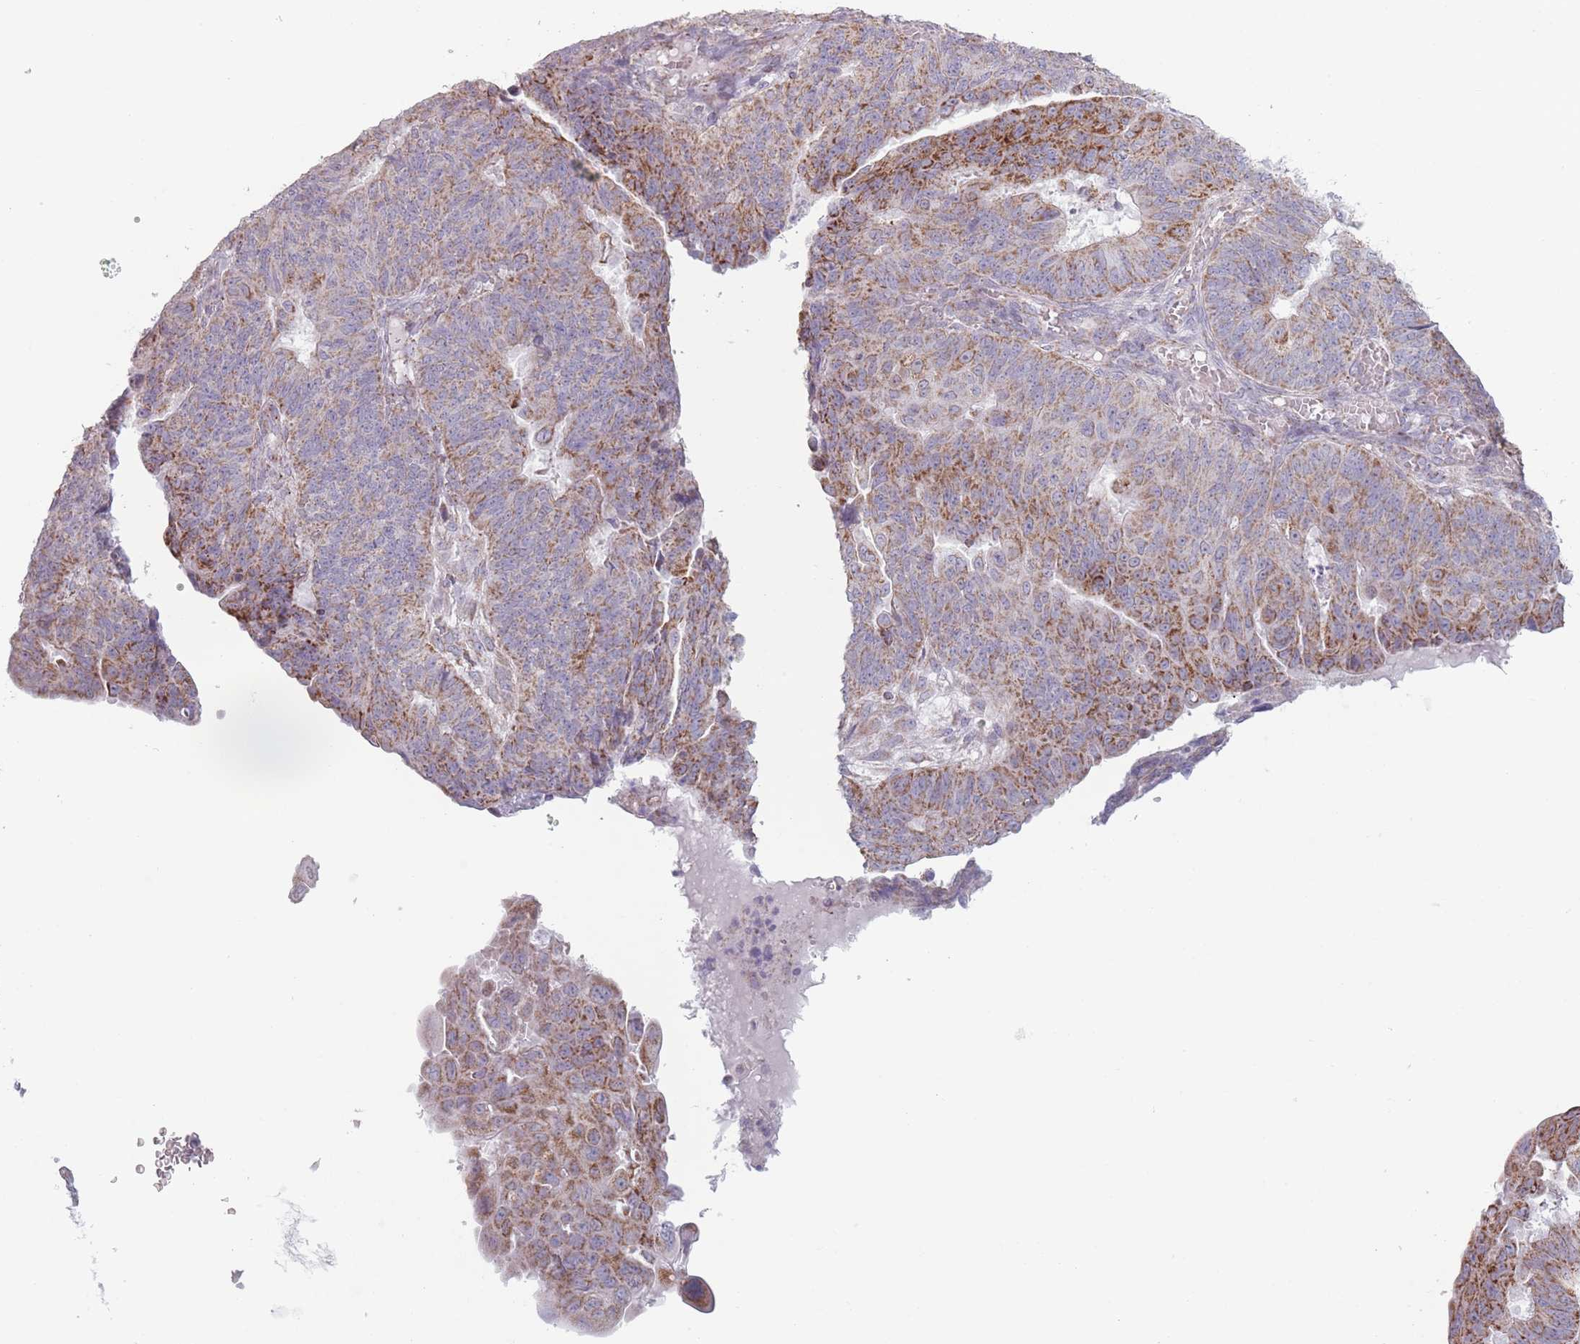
{"staining": {"intensity": "moderate", "quantity": "25%-75%", "location": "cytoplasmic/membranous"}, "tissue": "endometrial cancer", "cell_type": "Tumor cells", "image_type": "cancer", "snomed": [{"axis": "morphology", "description": "Adenocarcinoma, NOS"}, {"axis": "topography", "description": "Endometrium"}], "caption": "IHC micrograph of neoplastic tissue: endometrial cancer (adenocarcinoma) stained using immunohistochemistry (IHC) reveals medium levels of moderate protein expression localized specifically in the cytoplasmic/membranous of tumor cells, appearing as a cytoplasmic/membranous brown color.", "gene": "DCHS1", "patient": {"sex": "female", "age": 32}}